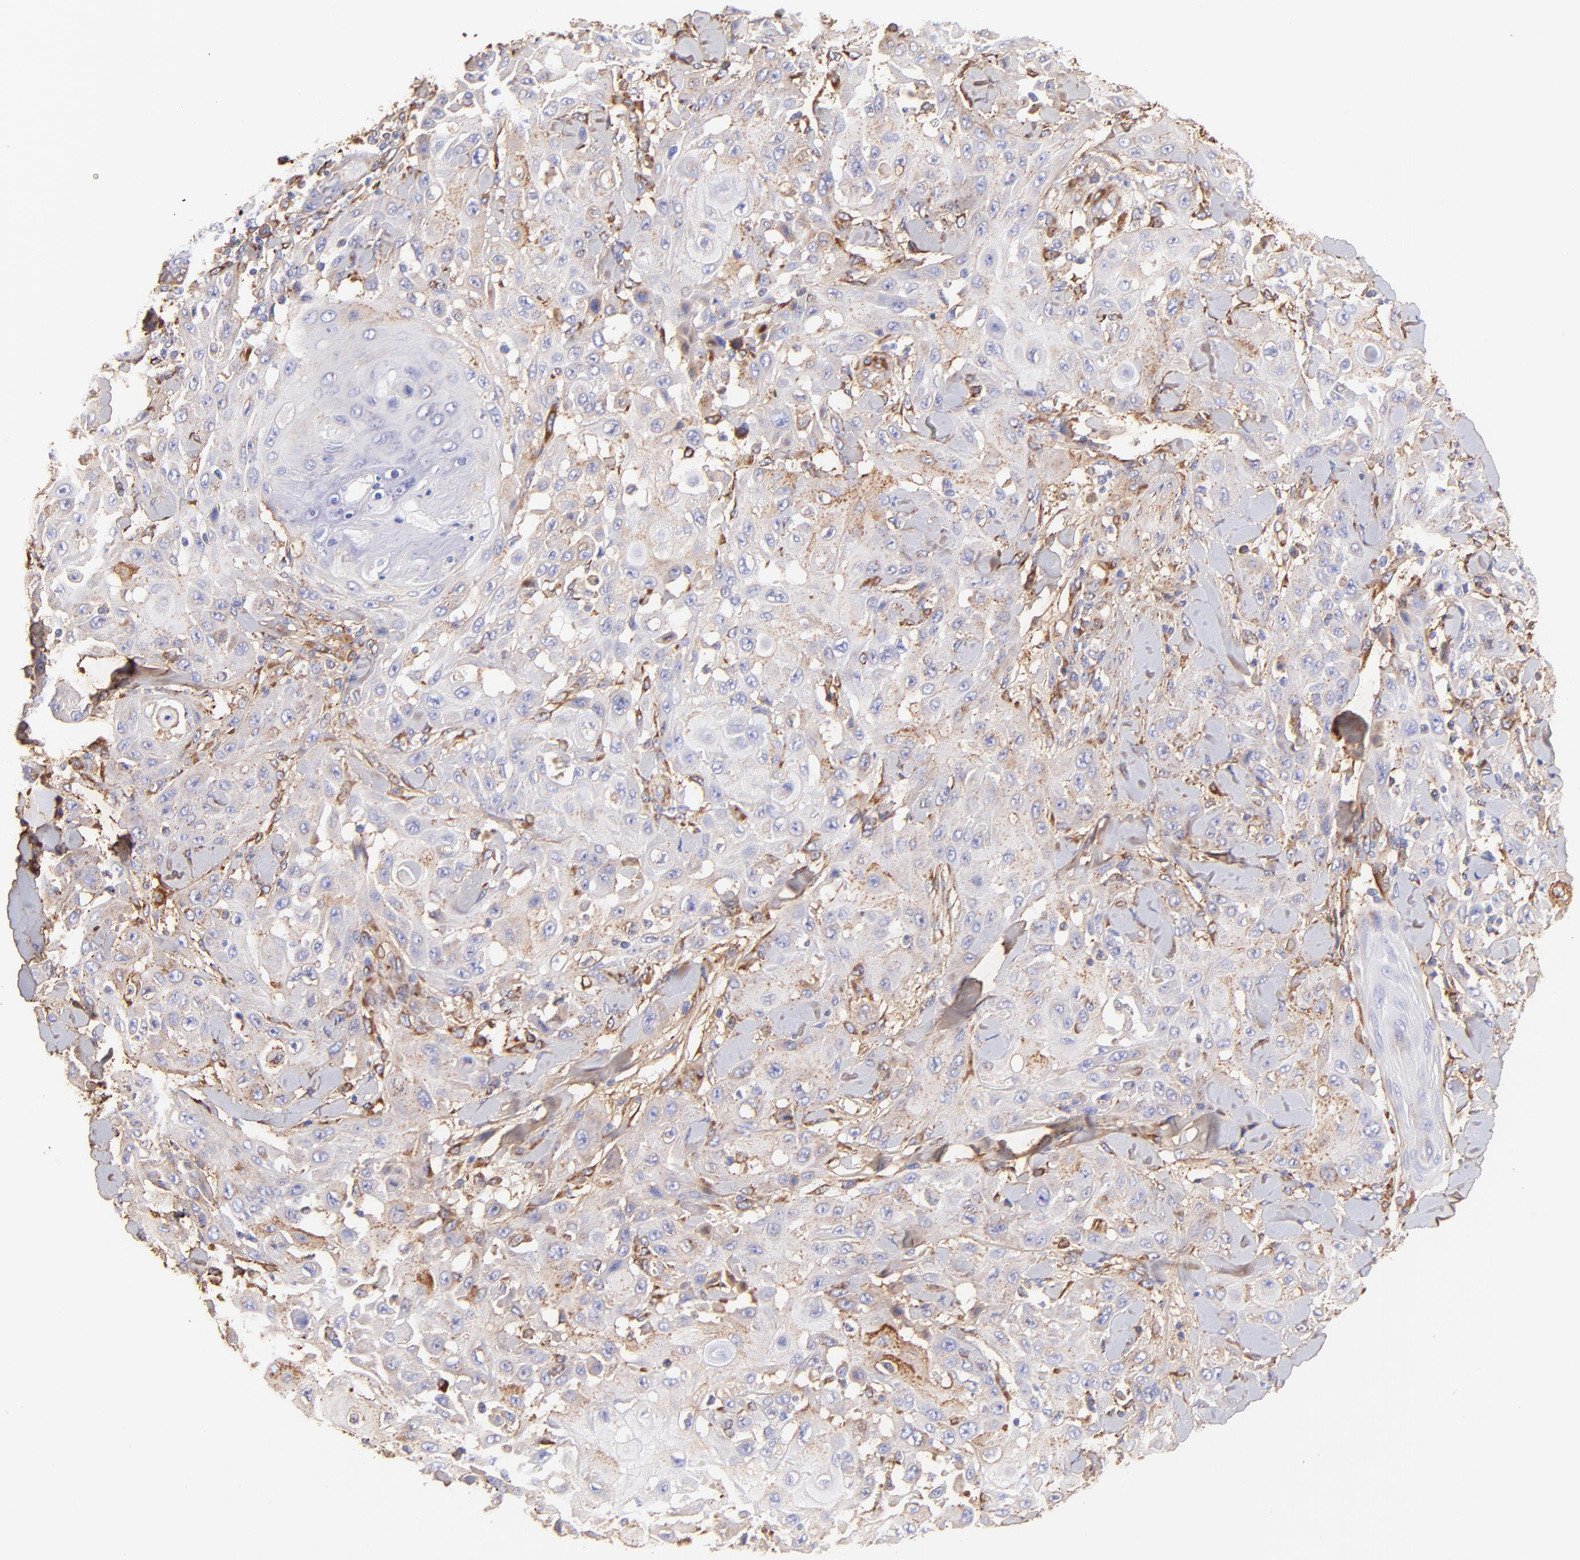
{"staining": {"intensity": "weak", "quantity": "<25%", "location": "cytoplasmic/membranous"}, "tissue": "skin cancer", "cell_type": "Tumor cells", "image_type": "cancer", "snomed": [{"axis": "morphology", "description": "Squamous cell carcinoma, NOS"}, {"axis": "topography", "description": "Skin"}], "caption": "Tumor cells show no significant protein staining in skin squamous cell carcinoma.", "gene": "BGN", "patient": {"sex": "male", "age": 24}}